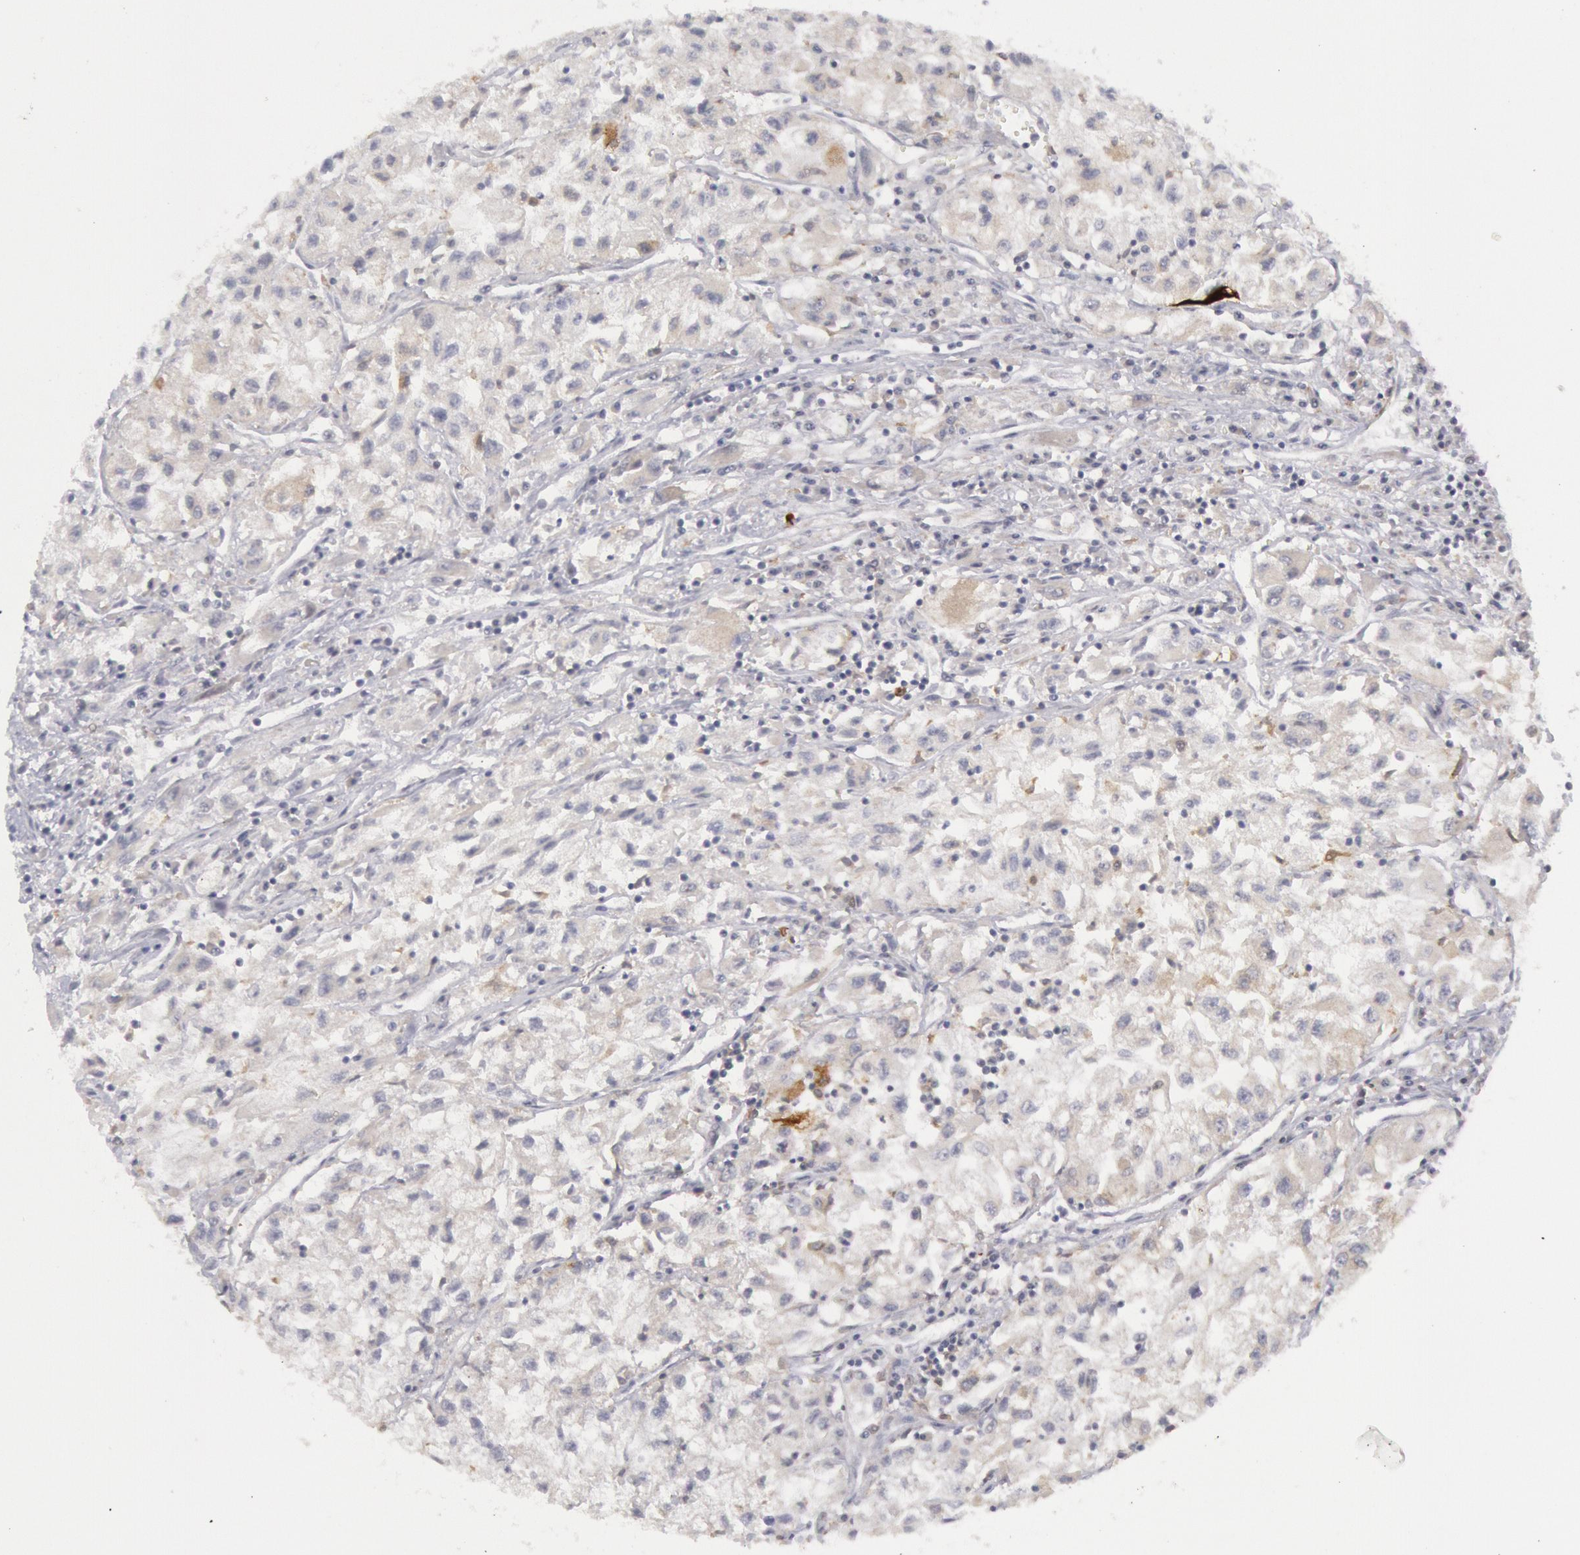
{"staining": {"intensity": "weak", "quantity": "<25%", "location": "cytoplasmic/membranous"}, "tissue": "renal cancer", "cell_type": "Tumor cells", "image_type": "cancer", "snomed": [{"axis": "morphology", "description": "Adenocarcinoma, NOS"}, {"axis": "topography", "description": "Kidney"}], "caption": "Immunohistochemistry (IHC) micrograph of renal adenocarcinoma stained for a protein (brown), which demonstrates no staining in tumor cells.", "gene": "PTGS2", "patient": {"sex": "male", "age": 59}}